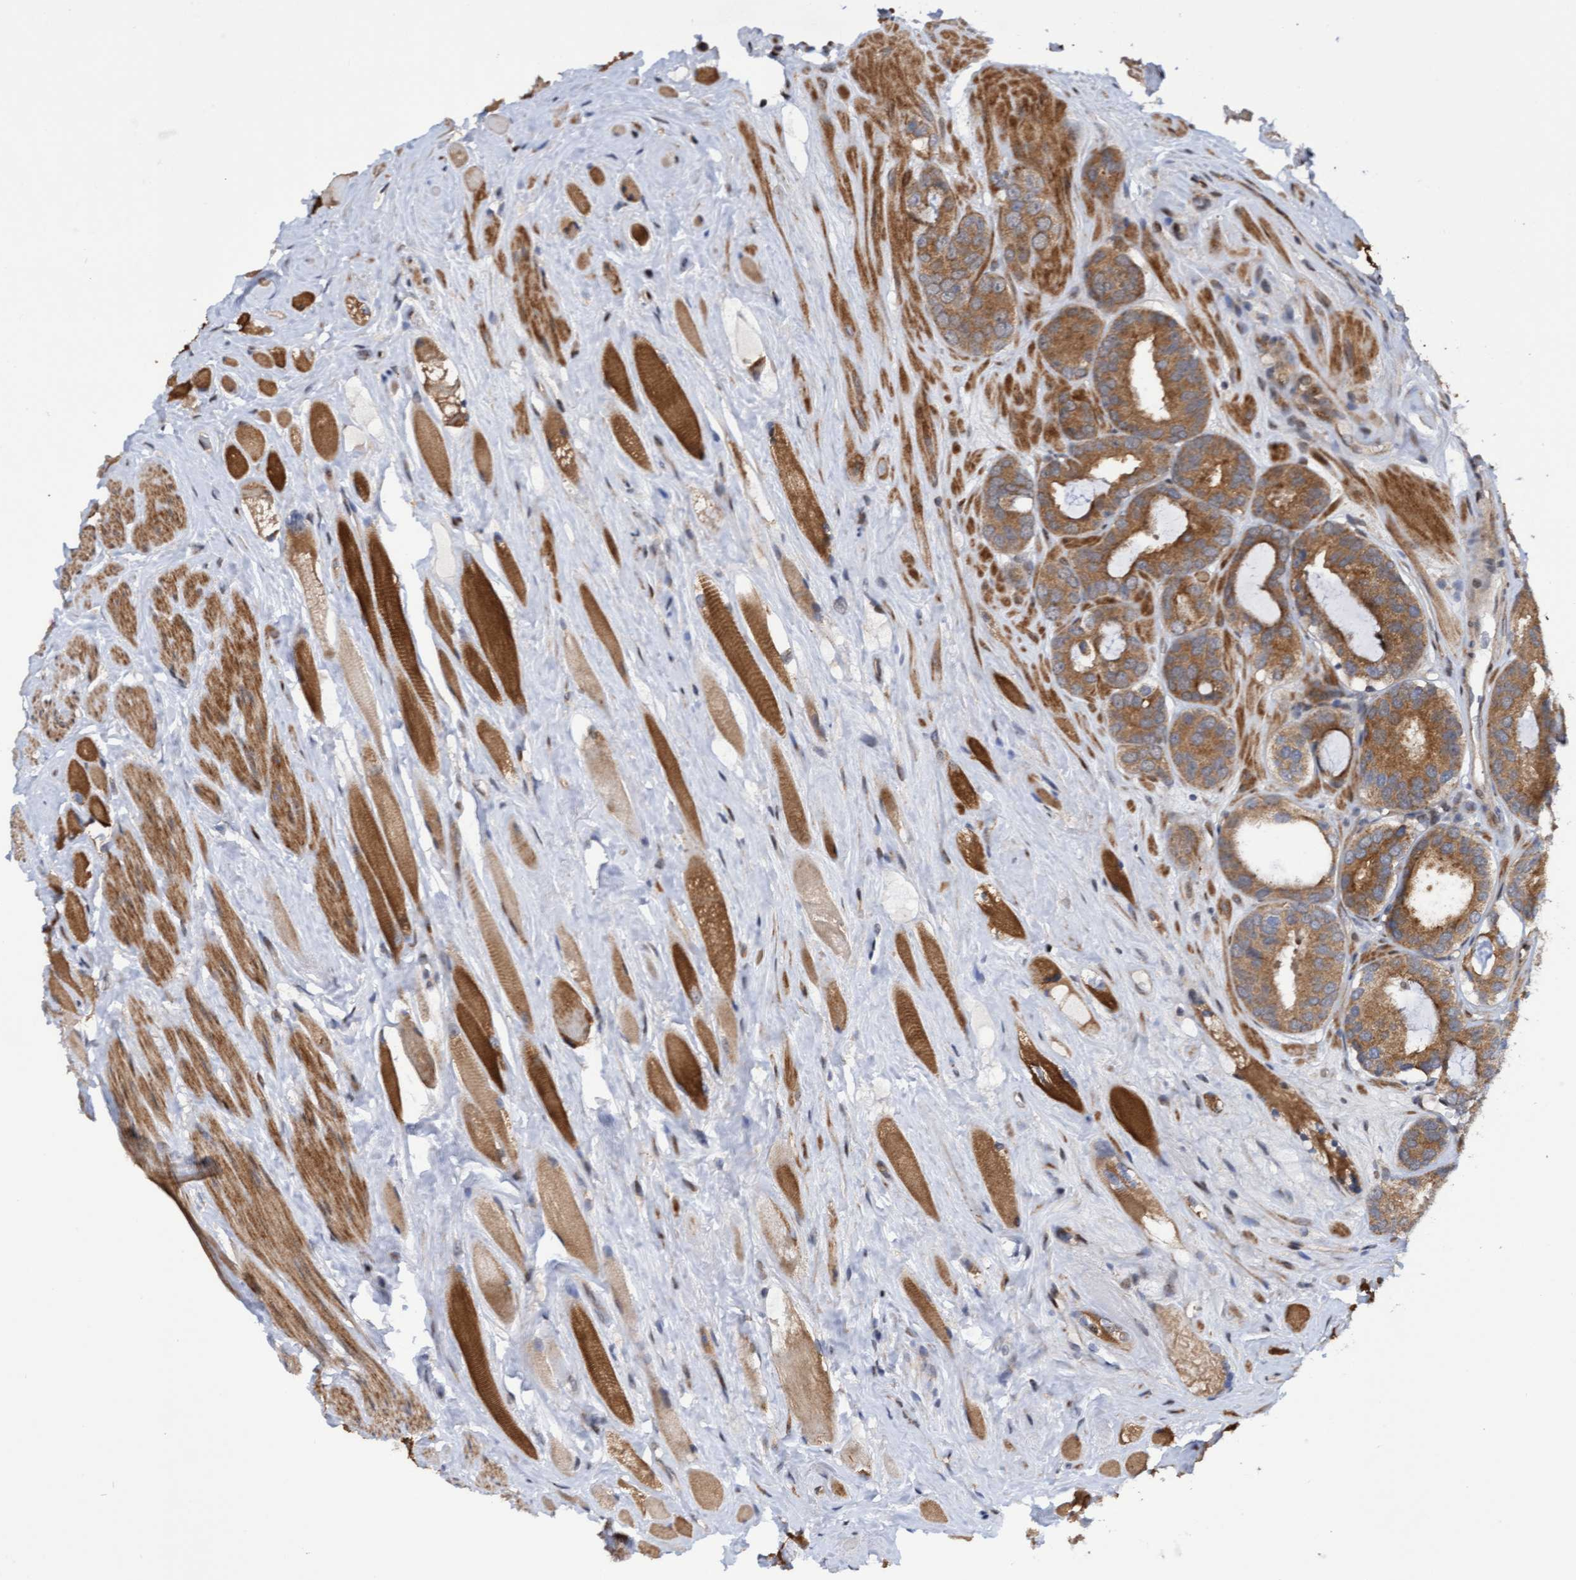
{"staining": {"intensity": "moderate", "quantity": ">75%", "location": "cytoplasmic/membranous"}, "tissue": "prostate cancer", "cell_type": "Tumor cells", "image_type": "cancer", "snomed": [{"axis": "morphology", "description": "Adenocarcinoma, Low grade"}, {"axis": "topography", "description": "Prostate"}], "caption": "An immunohistochemistry photomicrograph of neoplastic tissue is shown. Protein staining in brown highlights moderate cytoplasmic/membranous positivity in prostate cancer (low-grade adenocarcinoma) within tumor cells.", "gene": "ITFG1", "patient": {"sex": "male", "age": 69}}